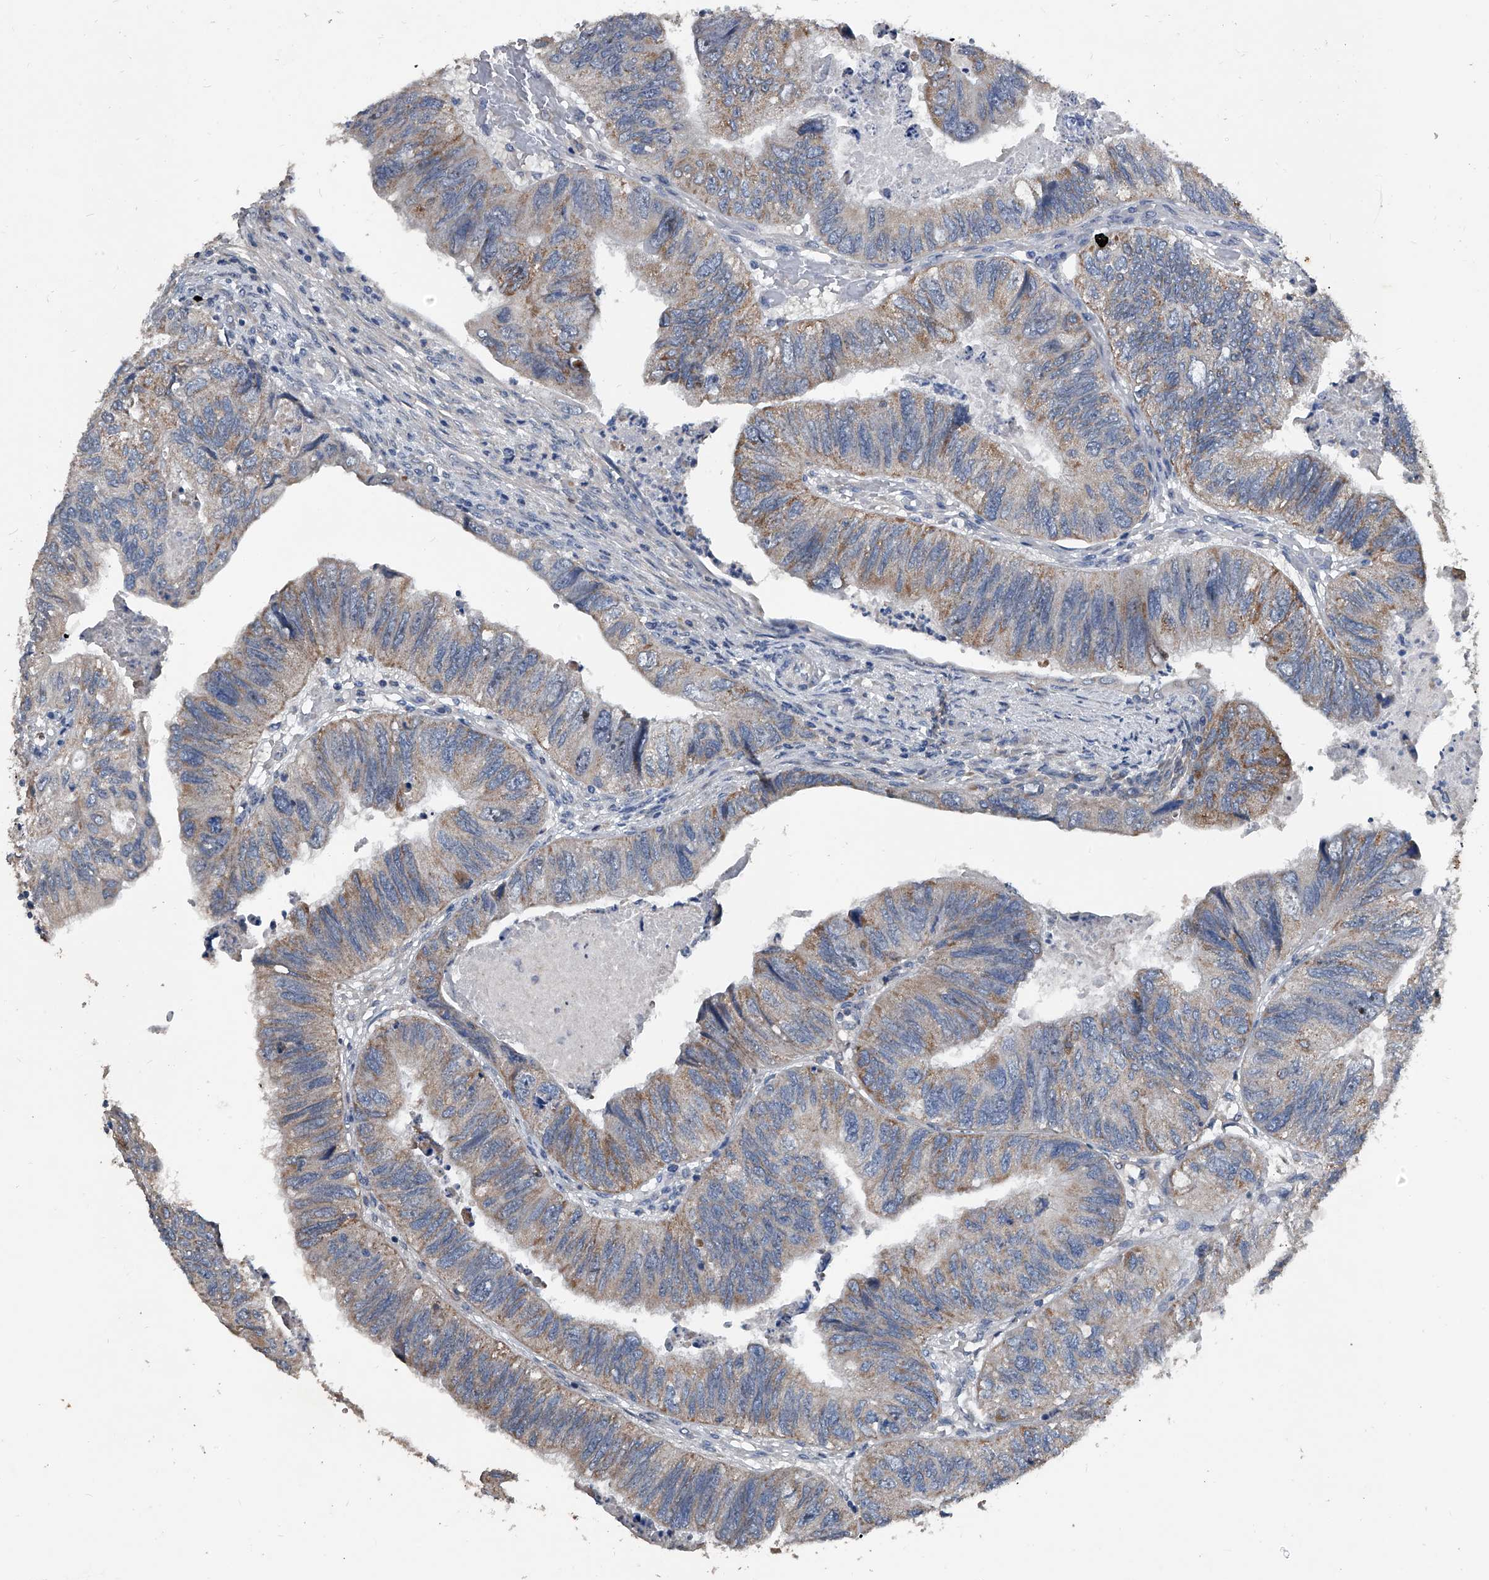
{"staining": {"intensity": "moderate", "quantity": "25%-75%", "location": "cytoplasmic/membranous"}, "tissue": "colorectal cancer", "cell_type": "Tumor cells", "image_type": "cancer", "snomed": [{"axis": "morphology", "description": "Adenocarcinoma, NOS"}, {"axis": "topography", "description": "Rectum"}], "caption": "Protein positivity by immunohistochemistry displays moderate cytoplasmic/membranous expression in approximately 25%-75% of tumor cells in colorectal adenocarcinoma. Using DAB (3,3'-diaminobenzidine) (brown) and hematoxylin (blue) stains, captured at high magnification using brightfield microscopy.", "gene": "PHACTR1", "patient": {"sex": "male", "age": 63}}